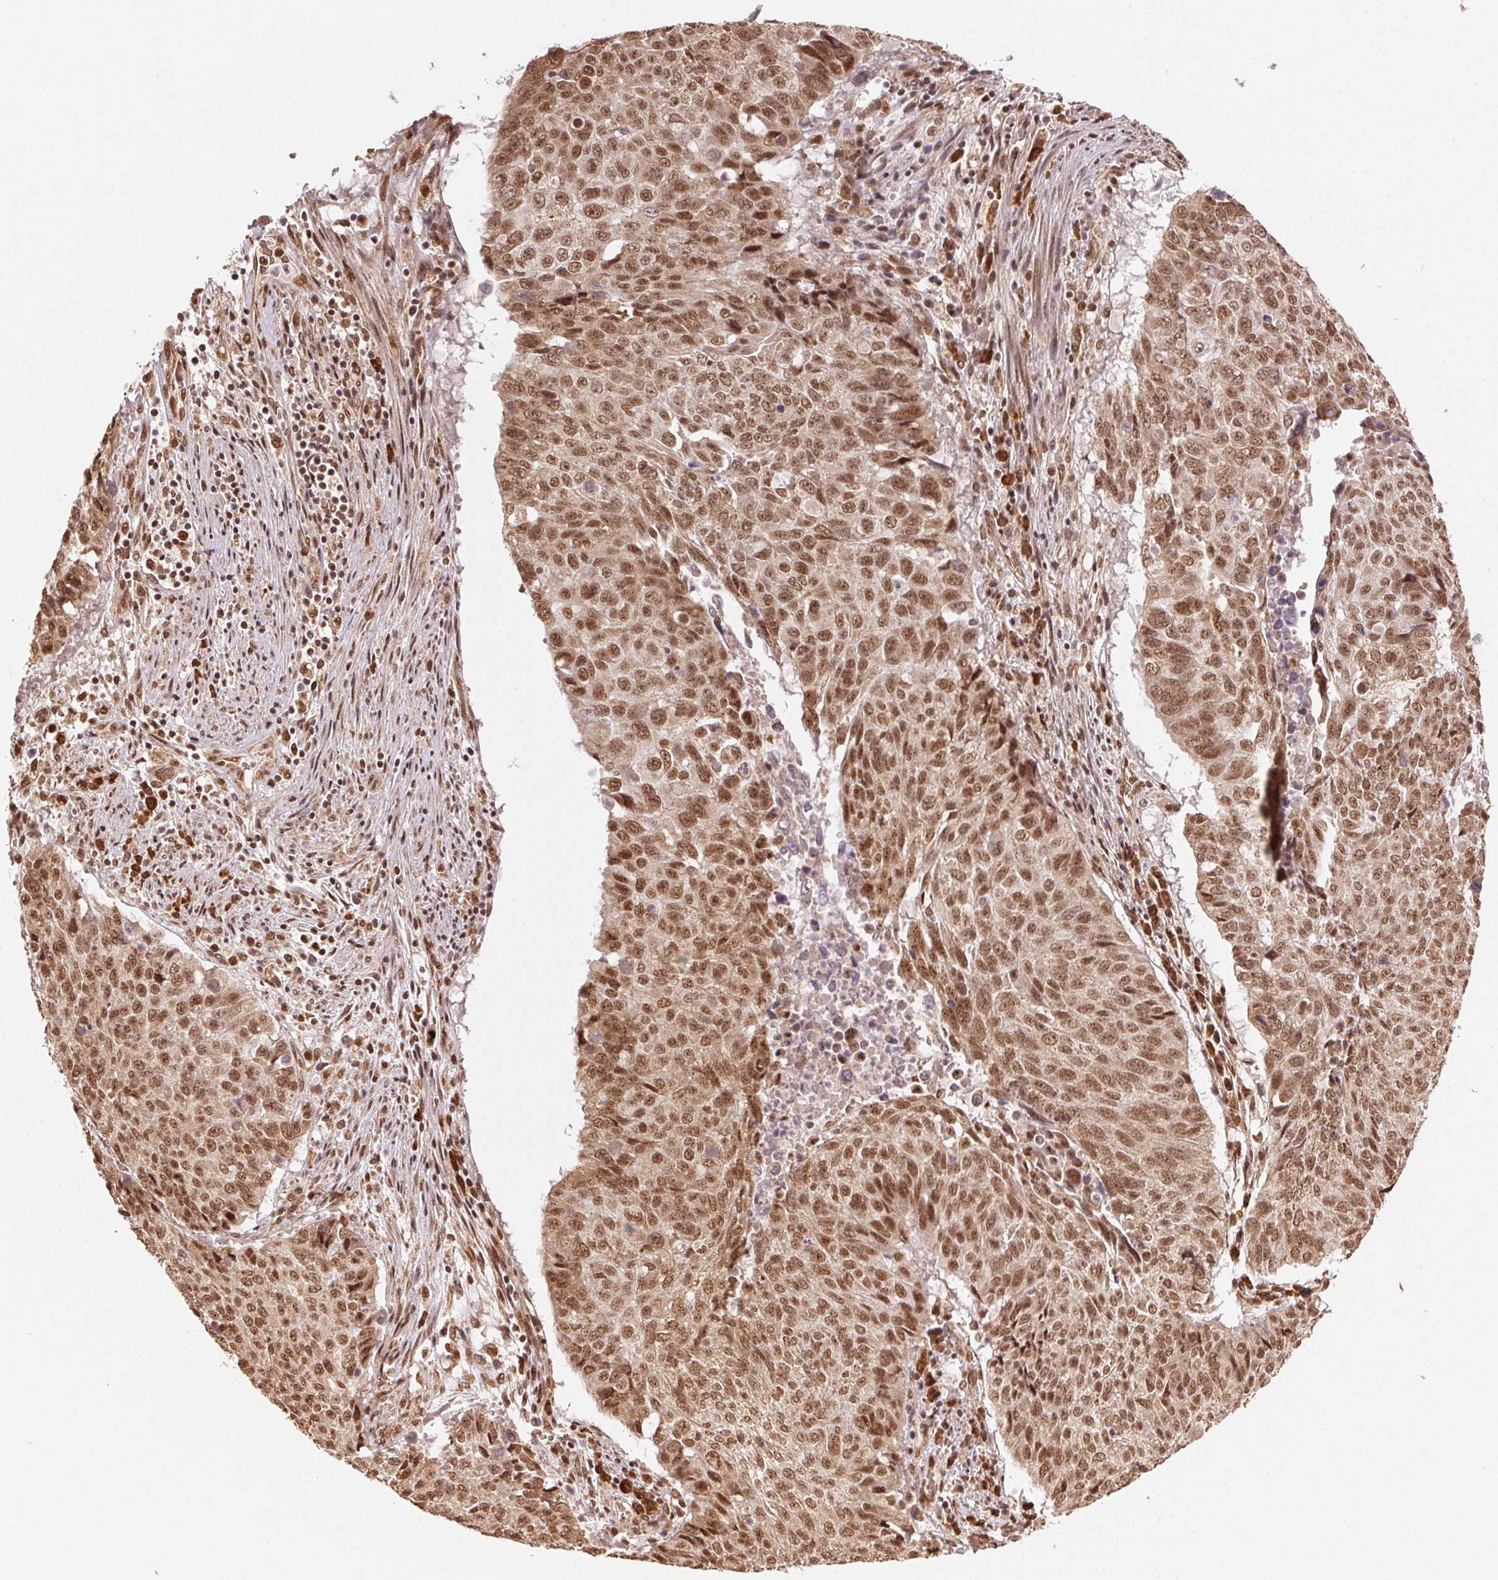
{"staining": {"intensity": "moderate", "quantity": ">75%", "location": "nuclear"}, "tissue": "lung cancer", "cell_type": "Tumor cells", "image_type": "cancer", "snomed": [{"axis": "morphology", "description": "Normal tissue, NOS"}, {"axis": "morphology", "description": "Squamous cell carcinoma, NOS"}, {"axis": "topography", "description": "Bronchus"}, {"axis": "topography", "description": "Lung"}], "caption": "Squamous cell carcinoma (lung) stained for a protein shows moderate nuclear positivity in tumor cells.", "gene": "TREML4", "patient": {"sex": "male", "age": 64}}